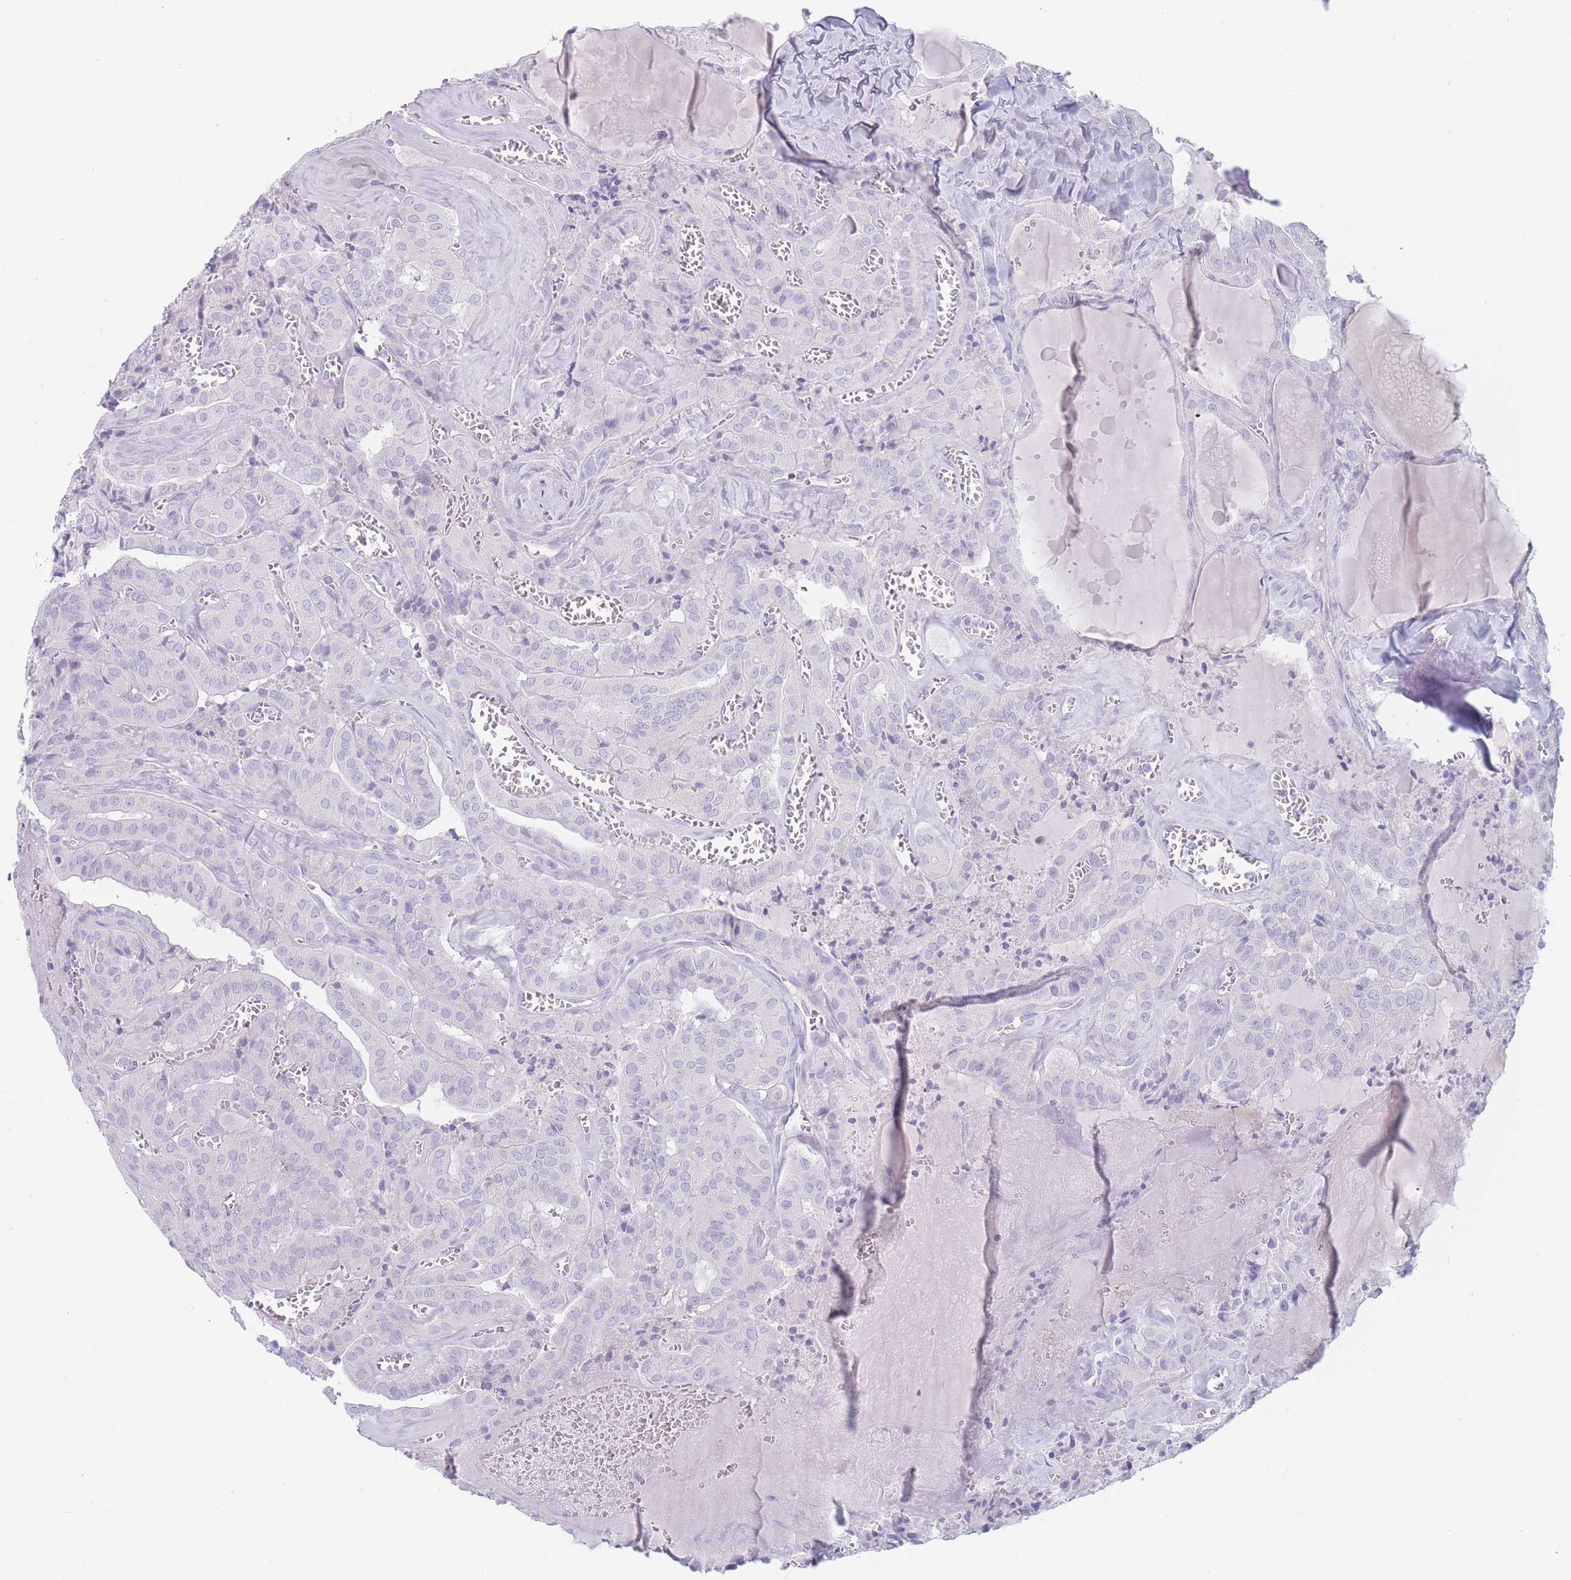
{"staining": {"intensity": "negative", "quantity": "none", "location": "none"}, "tissue": "thyroid cancer", "cell_type": "Tumor cells", "image_type": "cancer", "snomed": [{"axis": "morphology", "description": "Papillary adenocarcinoma, NOS"}, {"axis": "topography", "description": "Thyroid gland"}], "caption": "DAB (3,3'-diaminobenzidine) immunohistochemical staining of human papillary adenocarcinoma (thyroid) displays no significant expression in tumor cells.", "gene": "GPR12", "patient": {"sex": "male", "age": 52}}